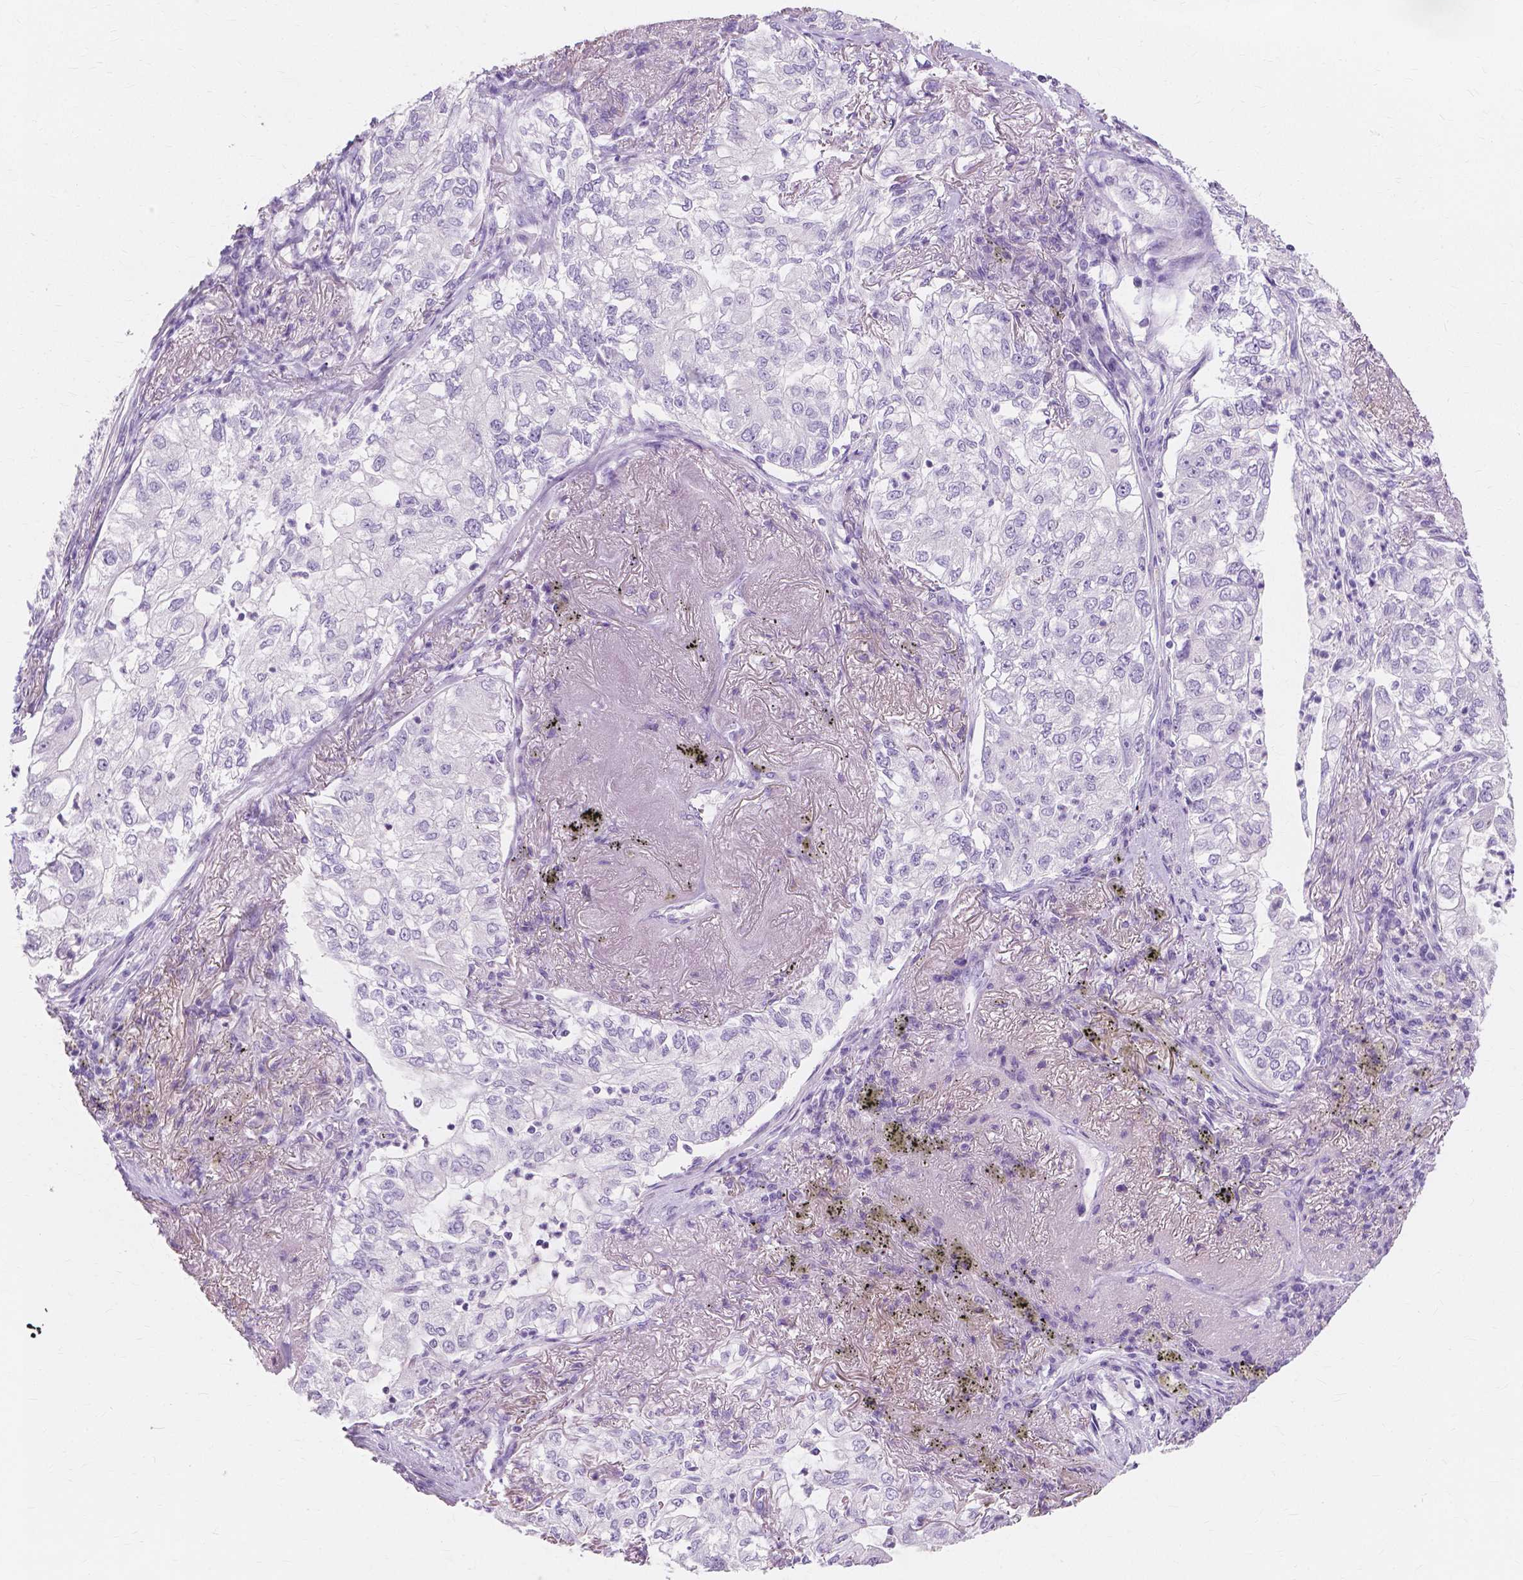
{"staining": {"intensity": "negative", "quantity": "none", "location": "none"}, "tissue": "lung cancer", "cell_type": "Tumor cells", "image_type": "cancer", "snomed": [{"axis": "morphology", "description": "Adenocarcinoma, NOS"}, {"axis": "topography", "description": "Lung"}], "caption": "This is a micrograph of immunohistochemistry staining of lung adenocarcinoma, which shows no positivity in tumor cells. Brightfield microscopy of IHC stained with DAB (brown) and hematoxylin (blue), captured at high magnification.", "gene": "MUC12", "patient": {"sex": "female", "age": 73}}